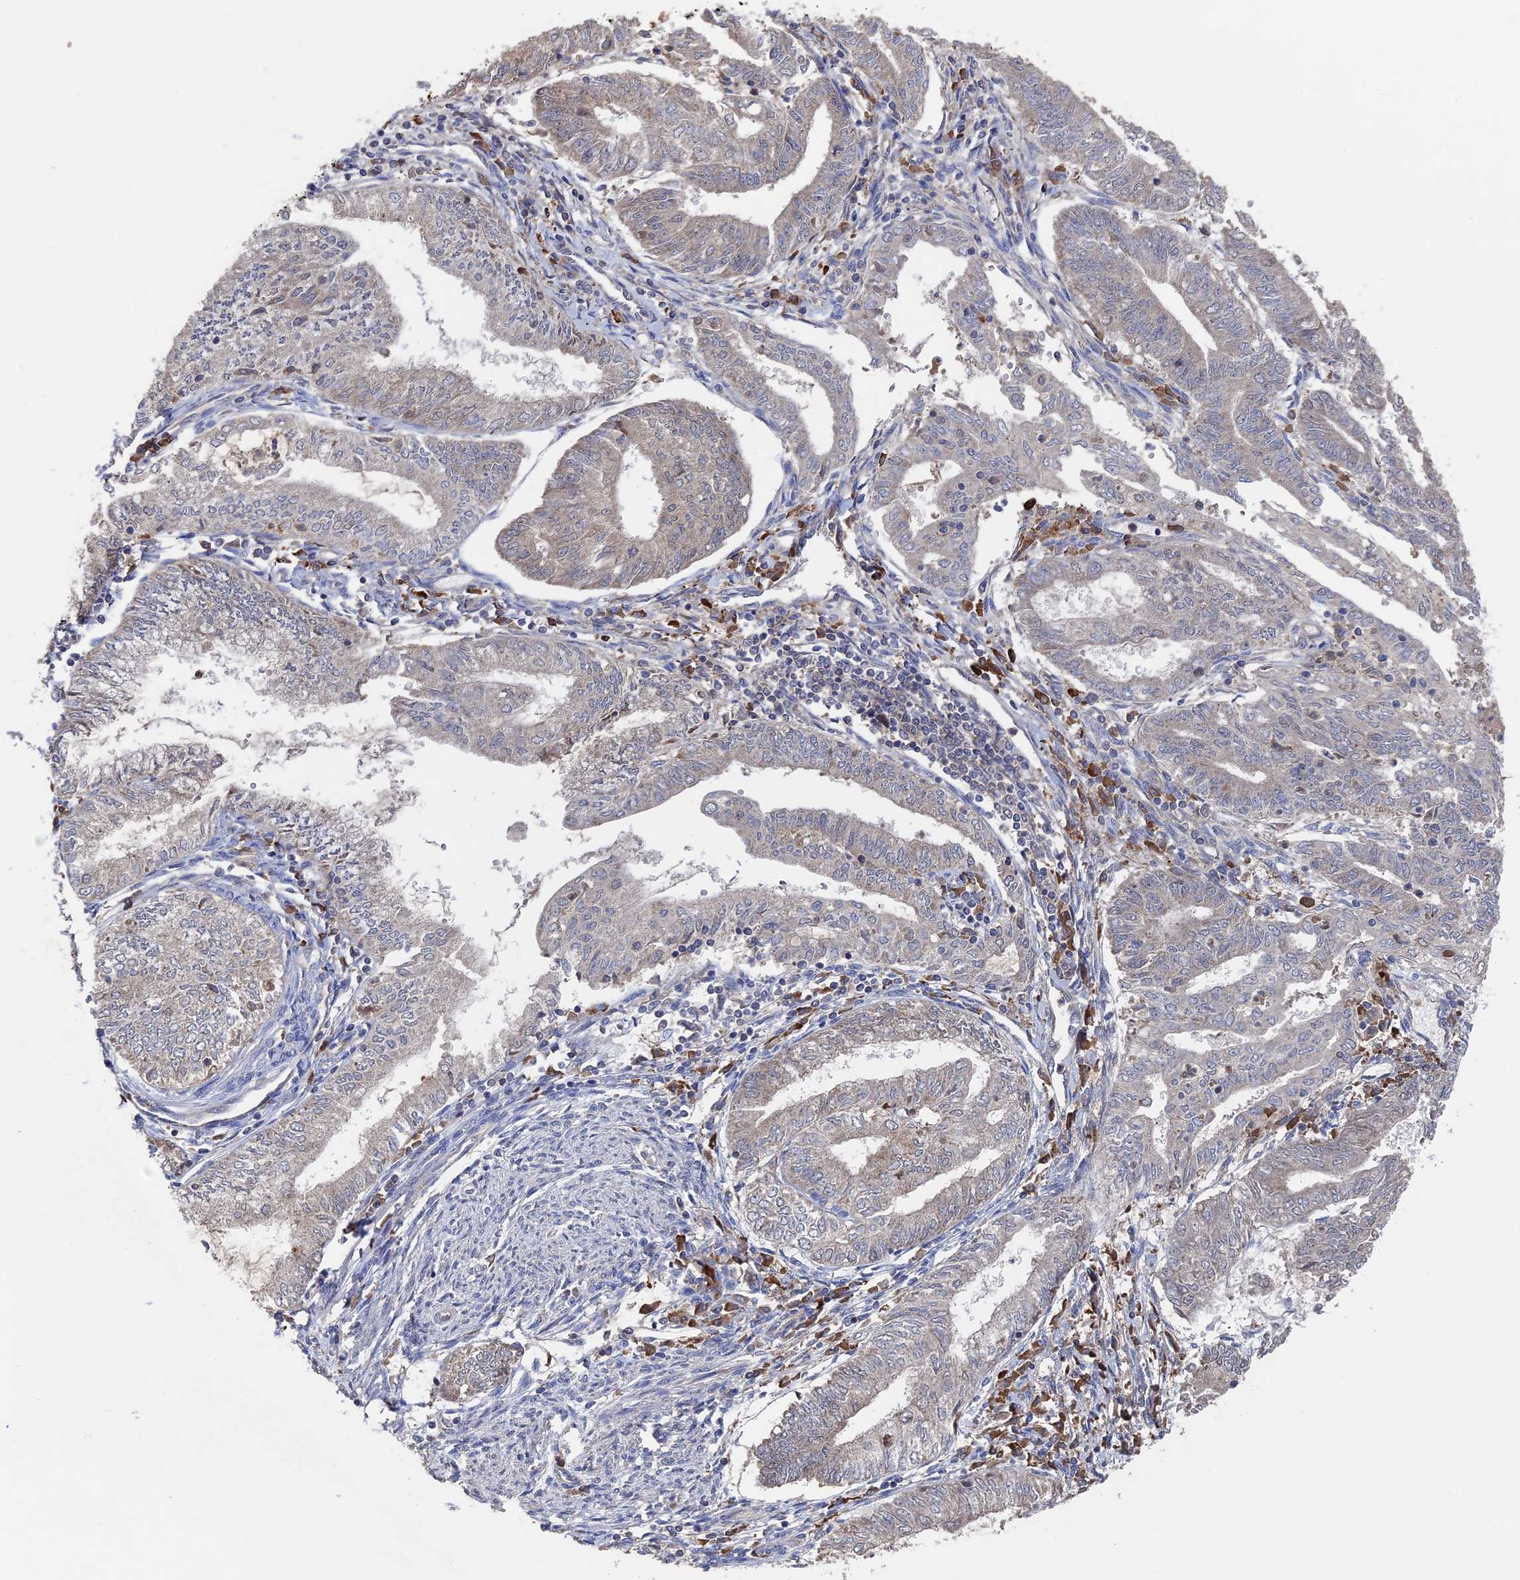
{"staining": {"intensity": "negative", "quantity": "none", "location": "none"}, "tissue": "endometrial cancer", "cell_type": "Tumor cells", "image_type": "cancer", "snomed": [{"axis": "morphology", "description": "Adenocarcinoma, NOS"}, {"axis": "topography", "description": "Endometrium"}], "caption": "DAB (3,3'-diaminobenzidine) immunohistochemical staining of human endometrial cancer (adenocarcinoma) displays no significant expression in tumor cells. Nuclei are stained in blue.", "gene": "RAB15", "patient": {"sex": "female", "age": 66}}